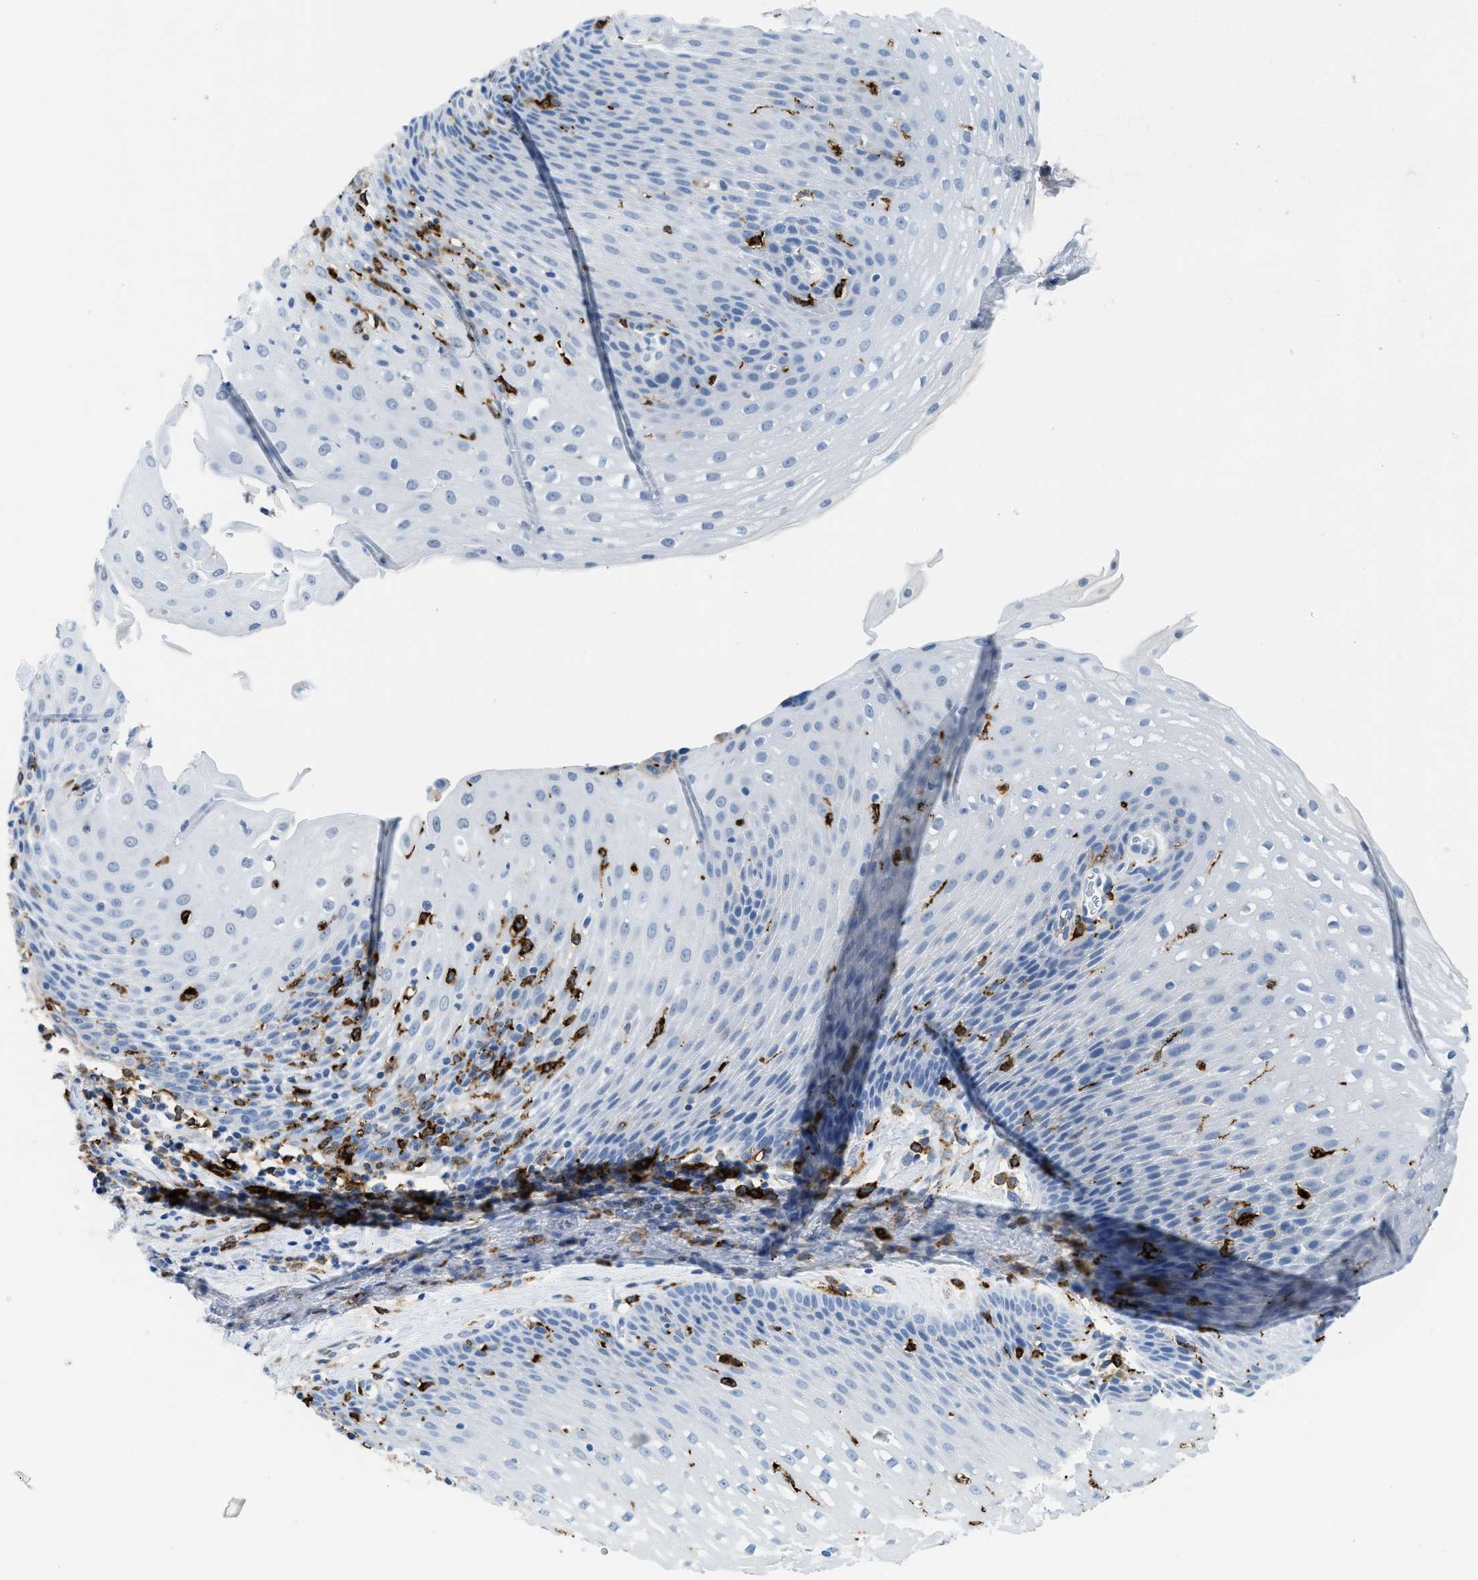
{"staining": {"intensity": "negative", "quantity": "none", "location": "none"}, "tissue": "esophagus", "cell_type": "Squamous epithelial cells", "image_type": "normal", "snomed": [{"axis": "morphology", "description": "Normal tissue, NOS"}, {"axis": "topography", "description": "Esophagus"}], "caption": "Squamous epithelial cells are negative for protein expression in unremarkable human esophagus. Brightfield microscopy of IHC stained with DAB (3,3'-diaminobenzidine) (brown) and hematoxylin (blue), captured at high magnification.", "gene": "CD226", "patient": {"sex": "male", "age": 48}}